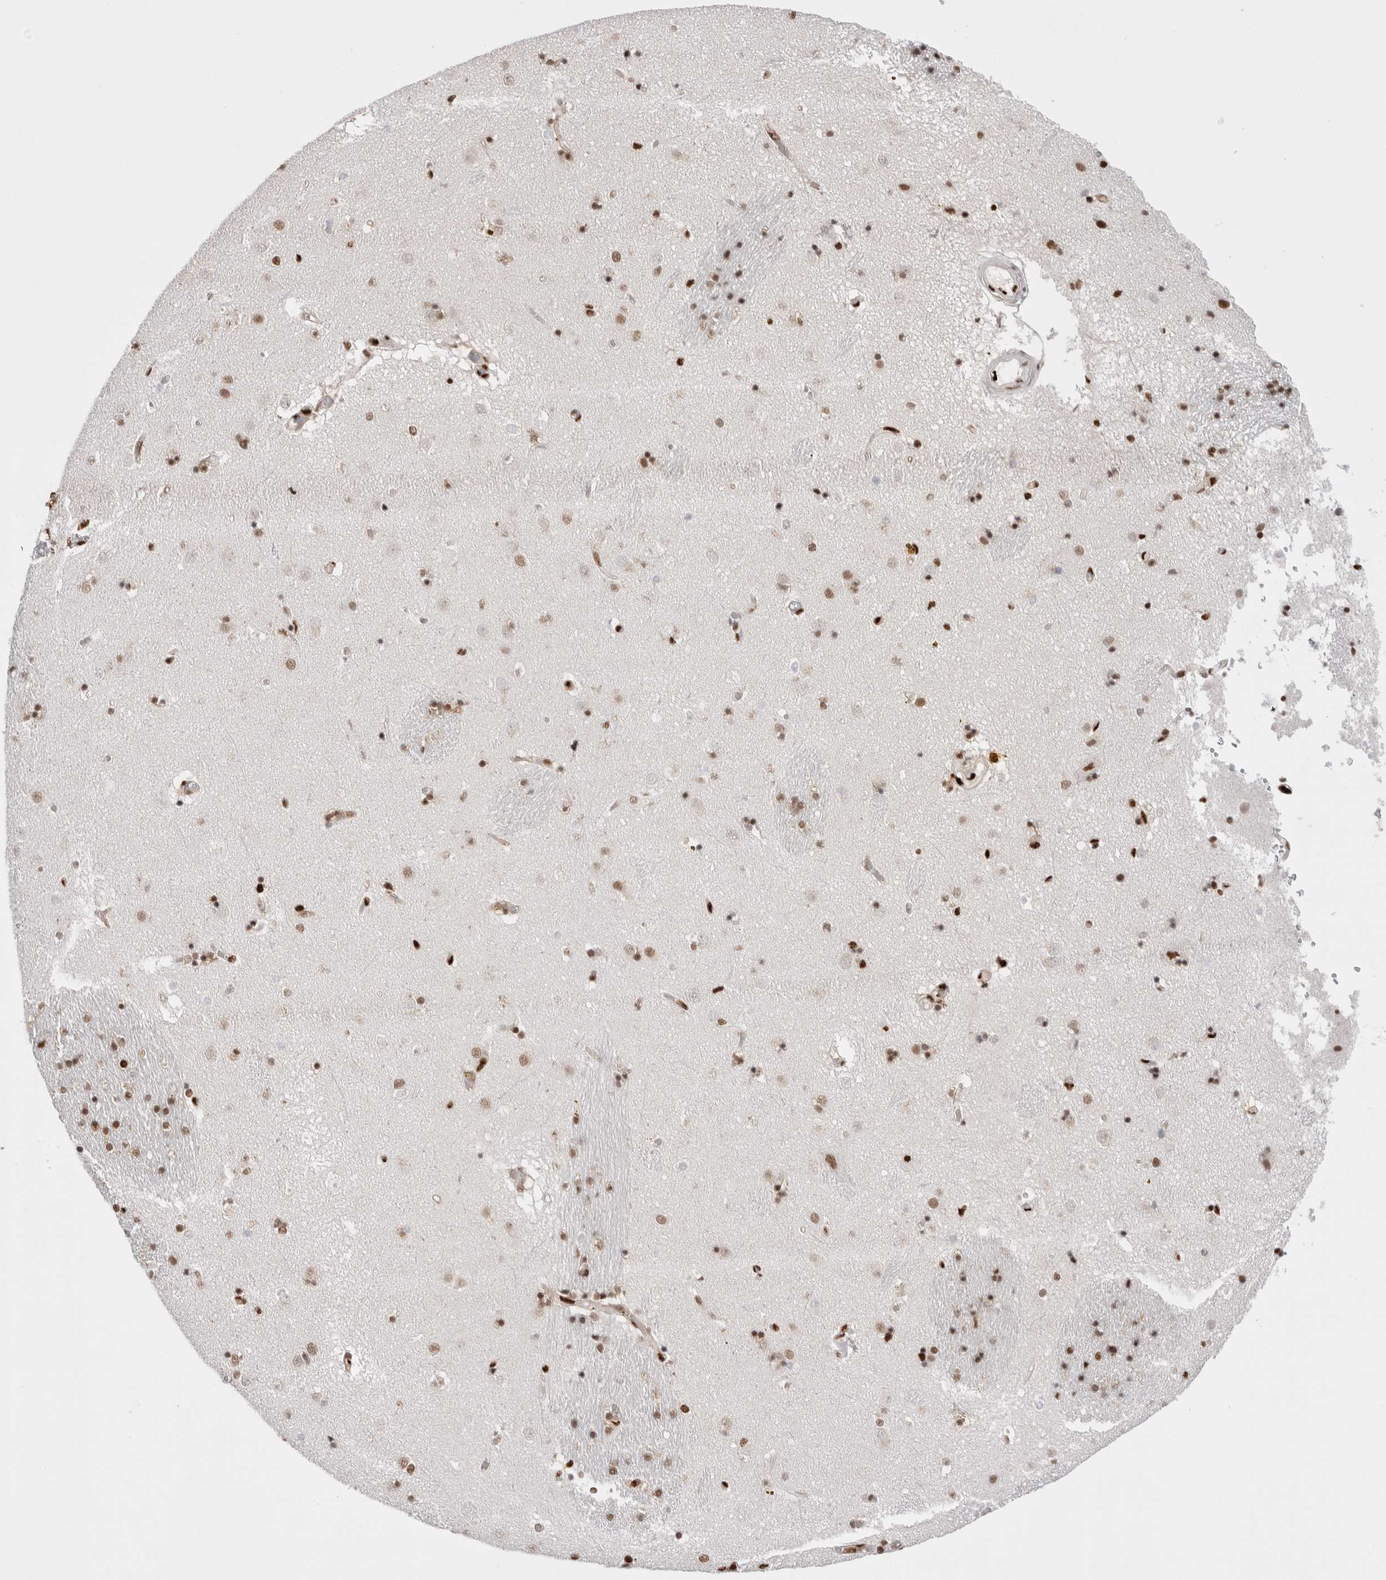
{"staining": {"intensity": "strong", "quantity": ">75%", "location": "nuclear"}, "tissue": "caudate", "cell_type": "Glial cells", "image_type": "normal", "snomed": [{"axis": "morphology", "description": "Normal tissue, NOS"}, {"axis": "topography", "description": "Lateral ventricle wall"}], "caption": "Immunohistochemical staining of unremarkable caudate exhibits high levels of strong nuclear staining in approximately >75% of glial cells.", "gene": "C17orf49", "patient": {"sex": "male", "age": 70}}